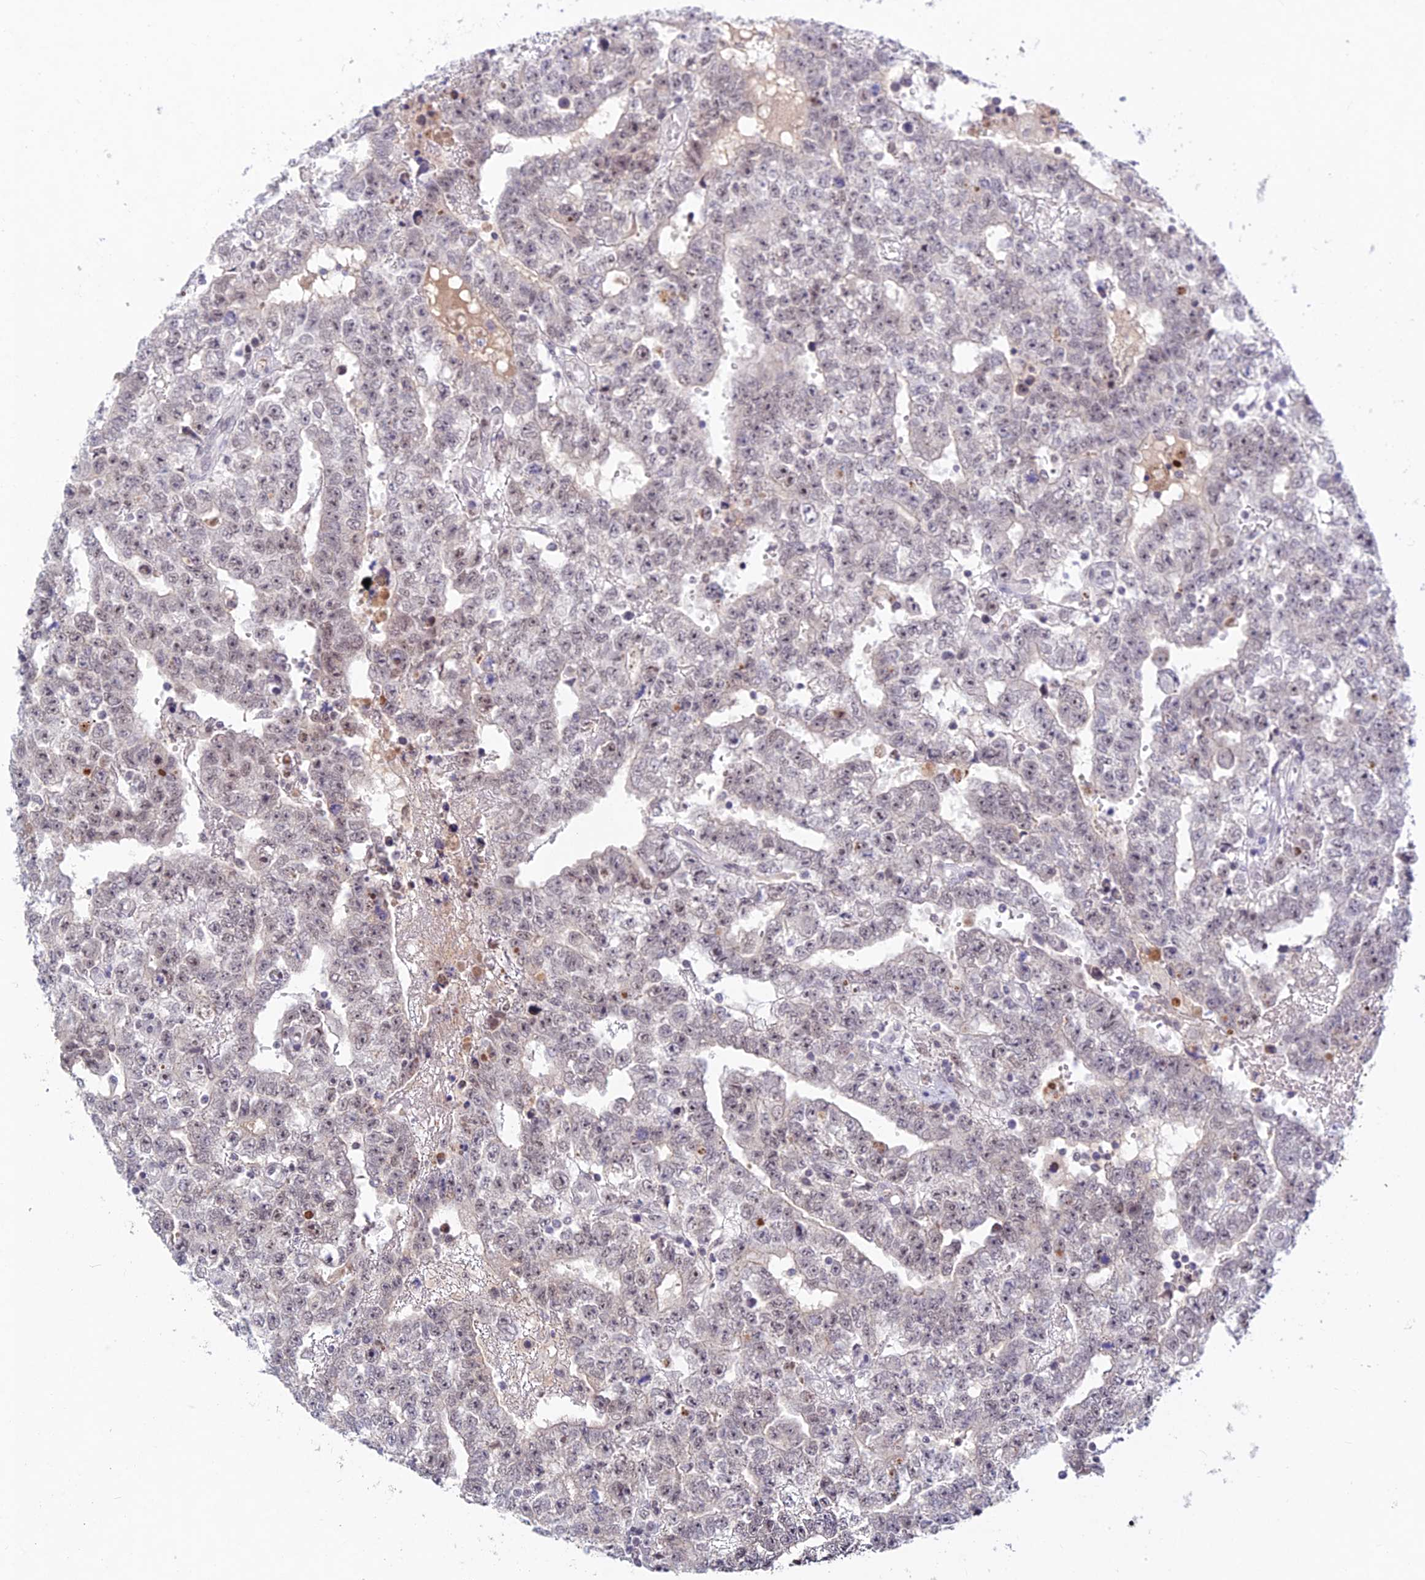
{"staining": {"intensity": "negative", "quantity": "none", "location": "none"}, "tissue": "testis cancer", "cell_type": "Tumor cells", "image_type": "cancer", "snomed": [{"axis": "morphology", "description": "Carcinoma, Embryonal, NOS"}, {"axis": "topography", "description": "Testis"}], "caption": "IHC photomicrograph of neoplastic tissue: testis cancer stained with DAB (3,3'-diaminobenzidine) shows no significant protein staining in tumor cells.", "gene": "RAVER1", "patient": {"sex": "male", "age": 25}}